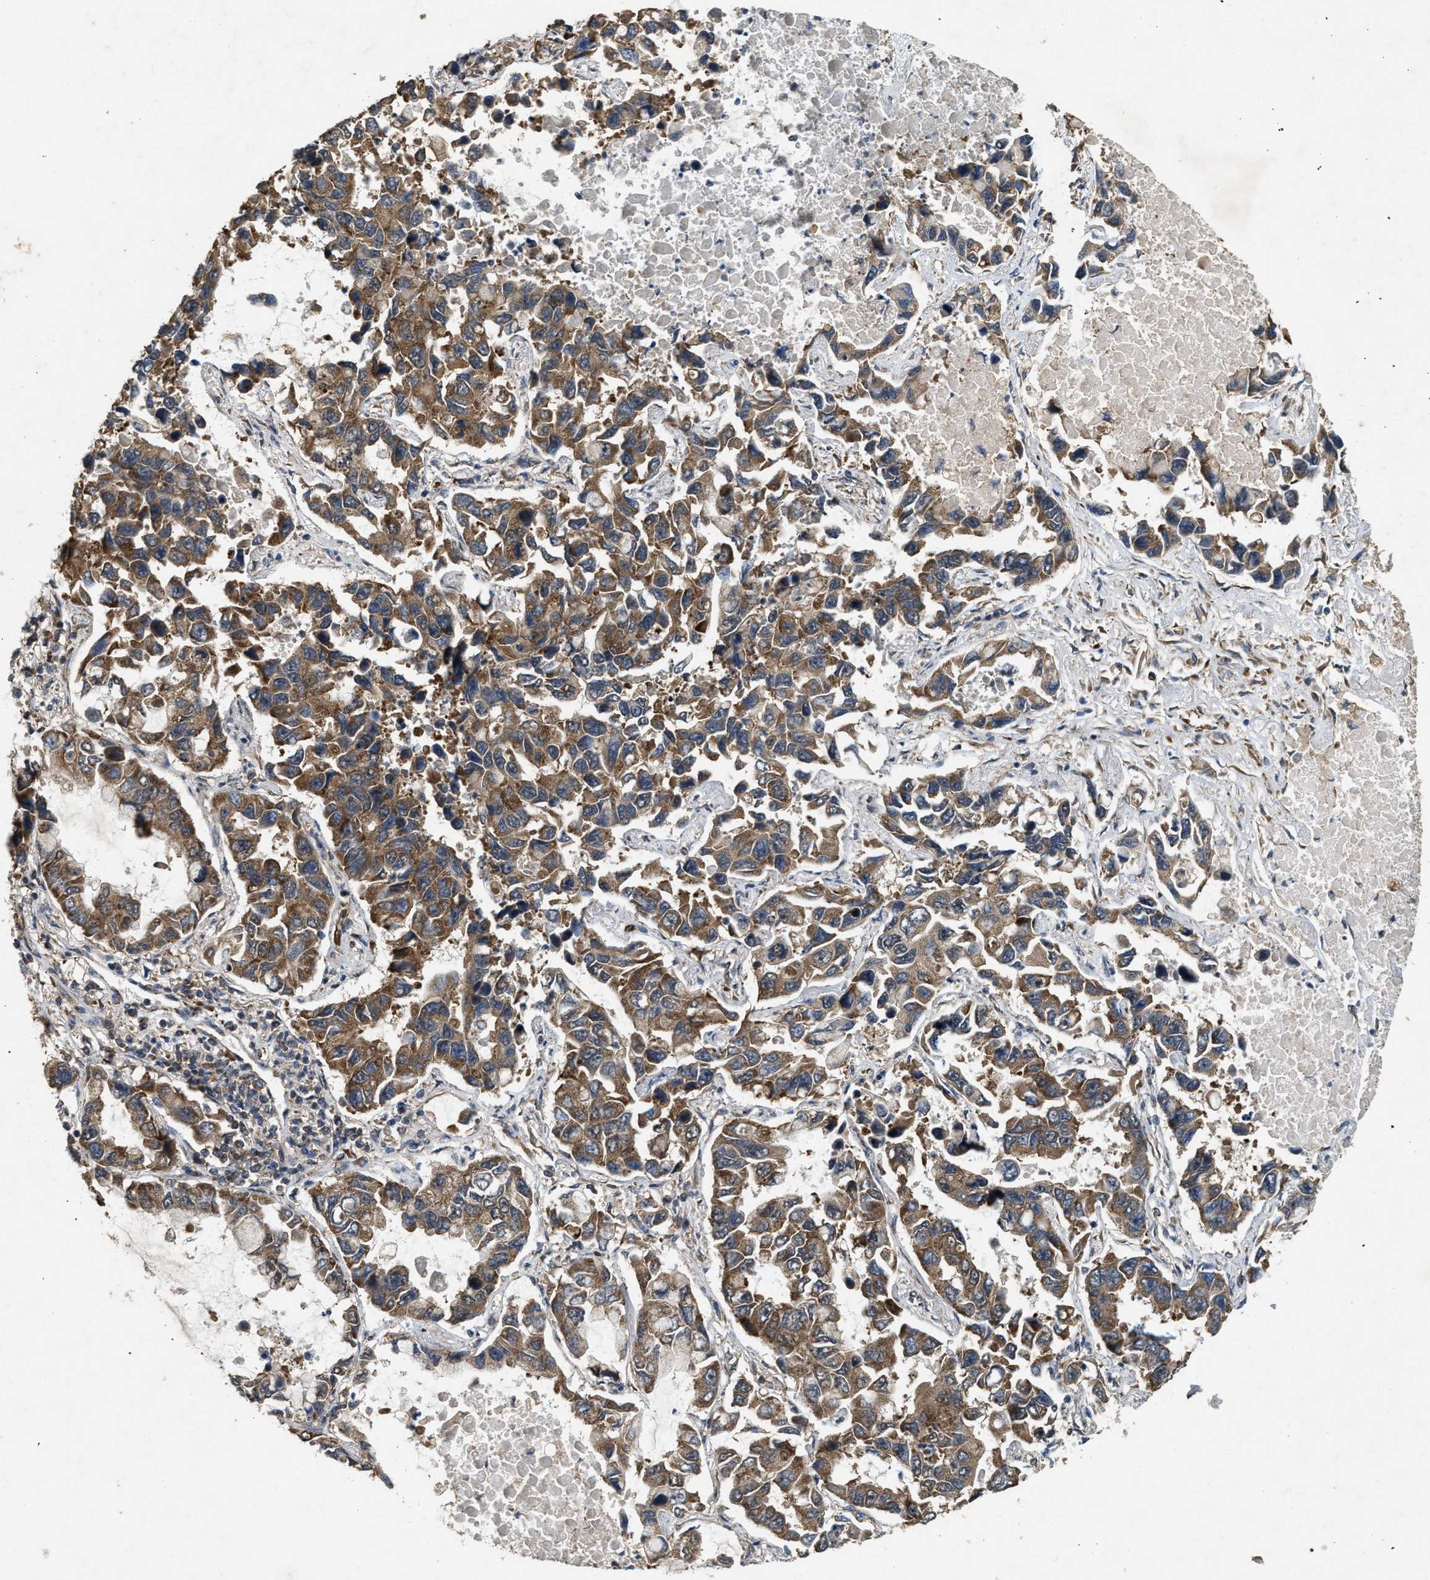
{"staining": {"intensity": "moderate", "quantity": ">75%", "location": "cytoplasmic/membranous"}, "tissue": "lung cancer", "cell_type": "Tumor cells", "image_type": "cancer", "snomed": [{"axis": "morphology", "description": "Adenocarcinoma, NOS"}, {"axis": "topography", "description": "Lung"}], "caption": "Immunohistochemical staining of human adenocarcinoma (lung) shows moderate cytoplasmic/membranous protein positivity in approximately >75% of tumor cells.", "gene": "ARHGEF5", "patient": {"sex": "male", "age": 64}}